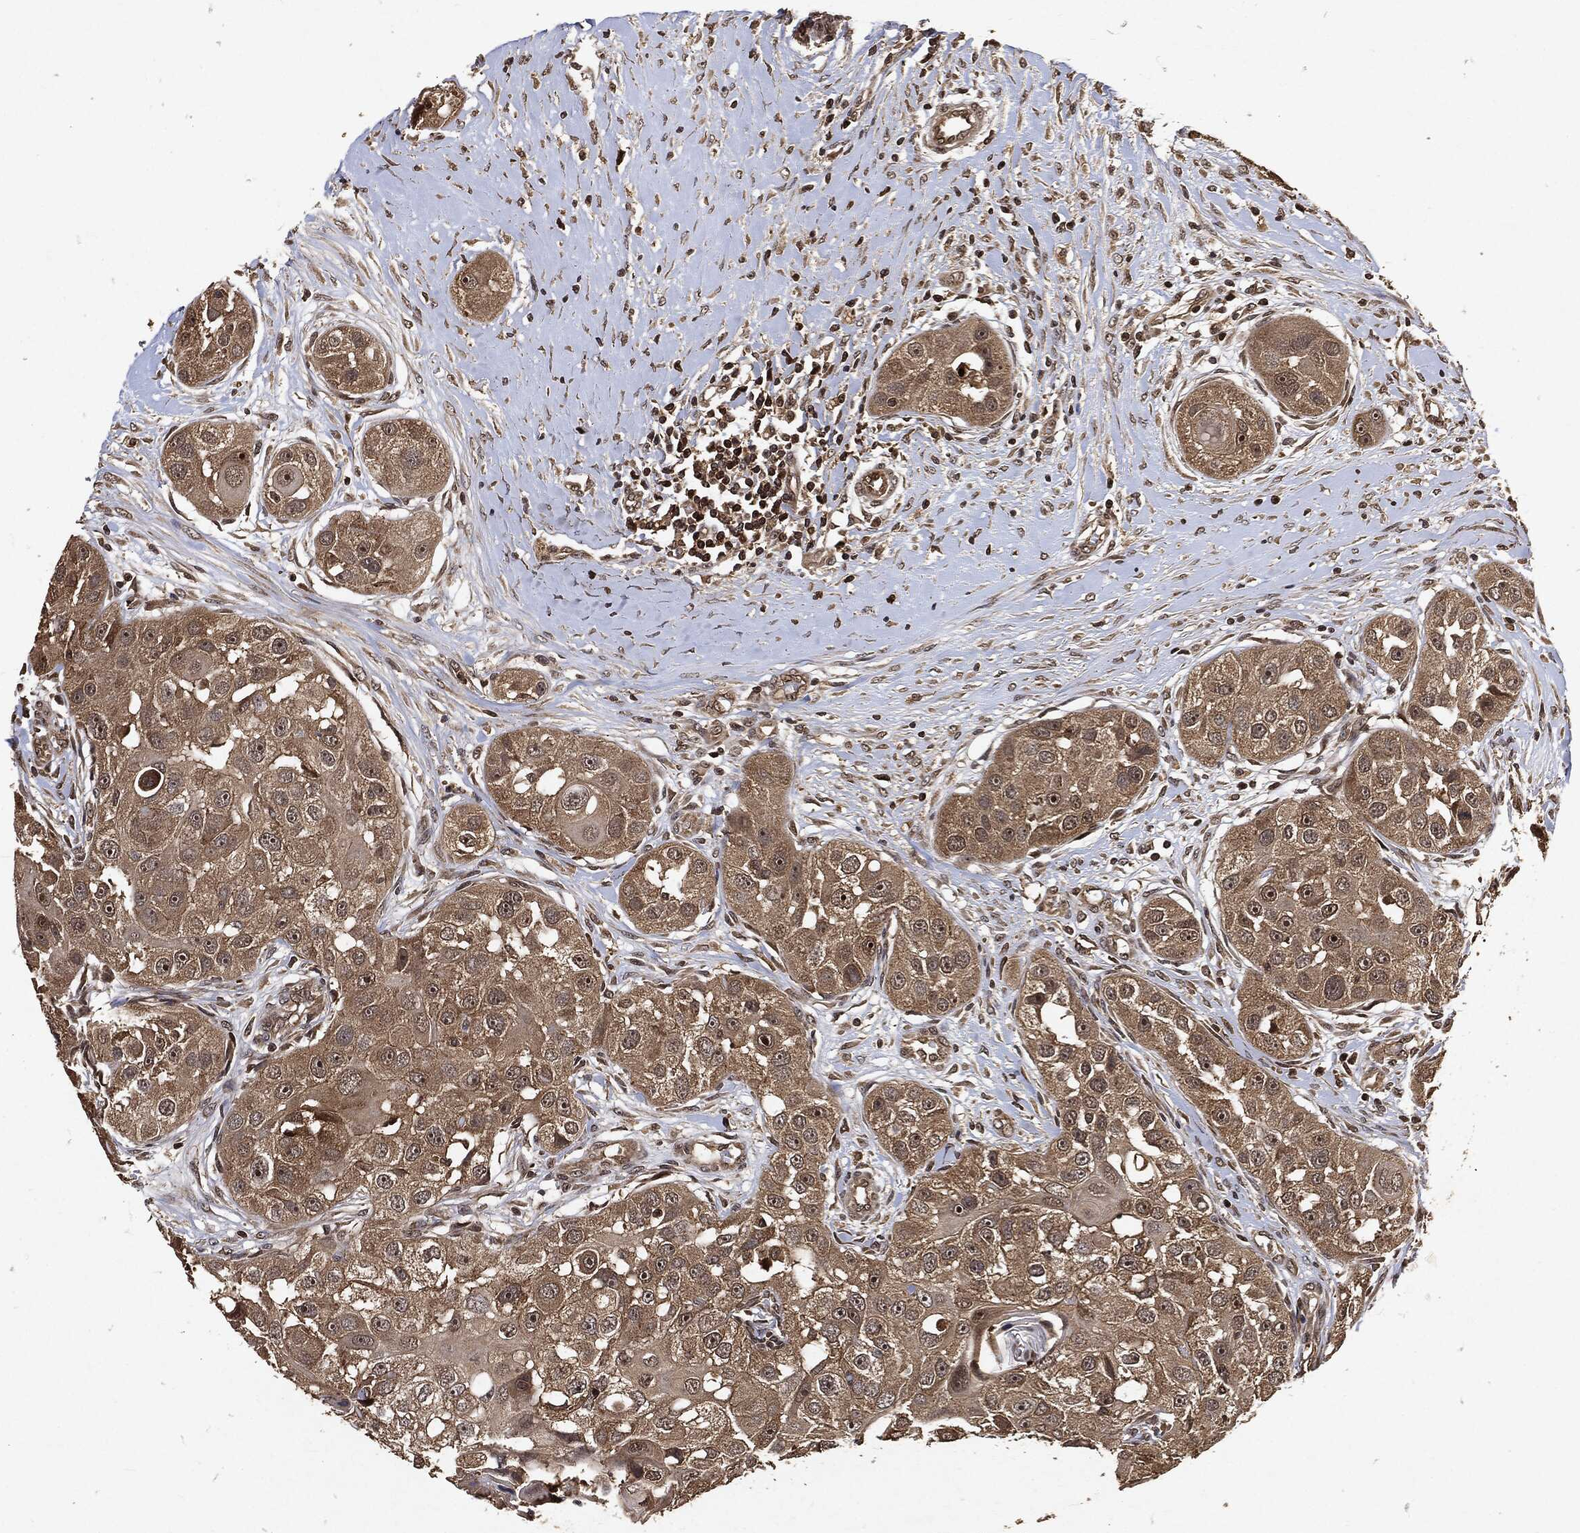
{"staining": {"intensity": "weak", "quantity": ">75%", "location": "cytoplasmic/membranous"}, "tissue": "head and neck cancer", "cell_type": "Tumor cells", "image_type": "cancer", "snomed": [{"axis": "morphology", "description": "Normal tissue, NOS"}, {"axis": "morphology", "description": "Squamous cell carcinoma, NOS"}, {"axis": "topography", "description": "Skeletal muscle"}, {"axis": "topography", "description": "Head-Neck"}], "caption": "Tumor cells reveal weak cytoplasmic/membranous positivity in approximately >75% of cells in squamous cell carcinoma (head and neck).", "gene": "ZNF226", "patient": {"sex": "male", "age": 51}}